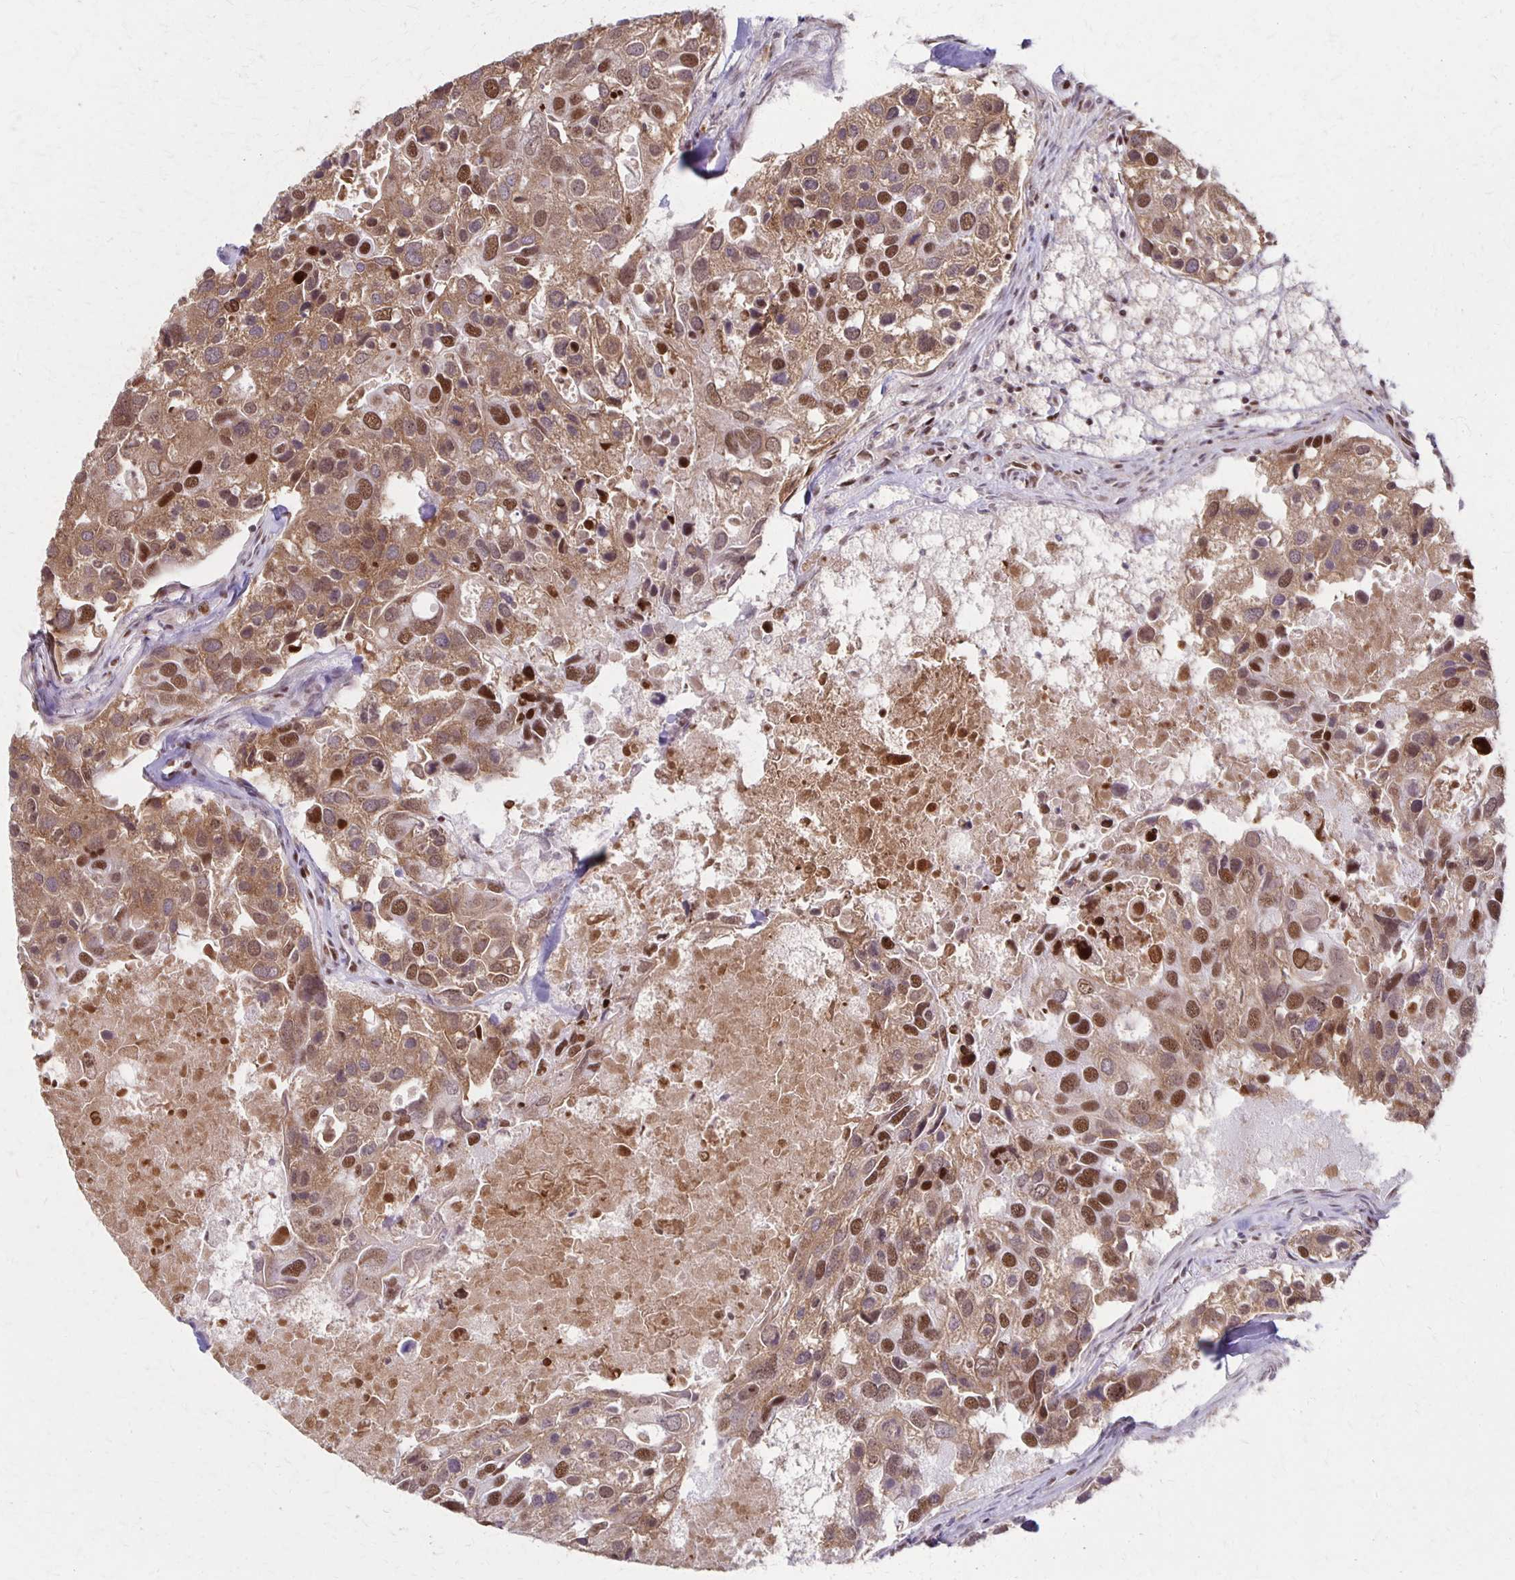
{"staining": {"intensity": "moderate", "quantity": ">75%", "location": "cytoplasmic/membranous,nuclear"}, "tissue": "breast cancer", "cell_type": "Tumor cells", "image_type": "cancer", "snomed": [{"axis": "morphology", "description": "Duct carcinoma"}, {"axis": "topography", "description": "Breast"}], "caption": "Moderate cytoplasmic/membranous and nuclear positivity is appreciated in approximately >75% of tumor cells in infiltrating ductal carcinoma (breast). The protein is stained brown, and the nuclei are stained in blue (DAB (3,3'-diaminobenzidine) IHC with brightfield microscopy, high magnification).", "gene": "XRCC6", "patient": {"sex": "female", "age": 83}}